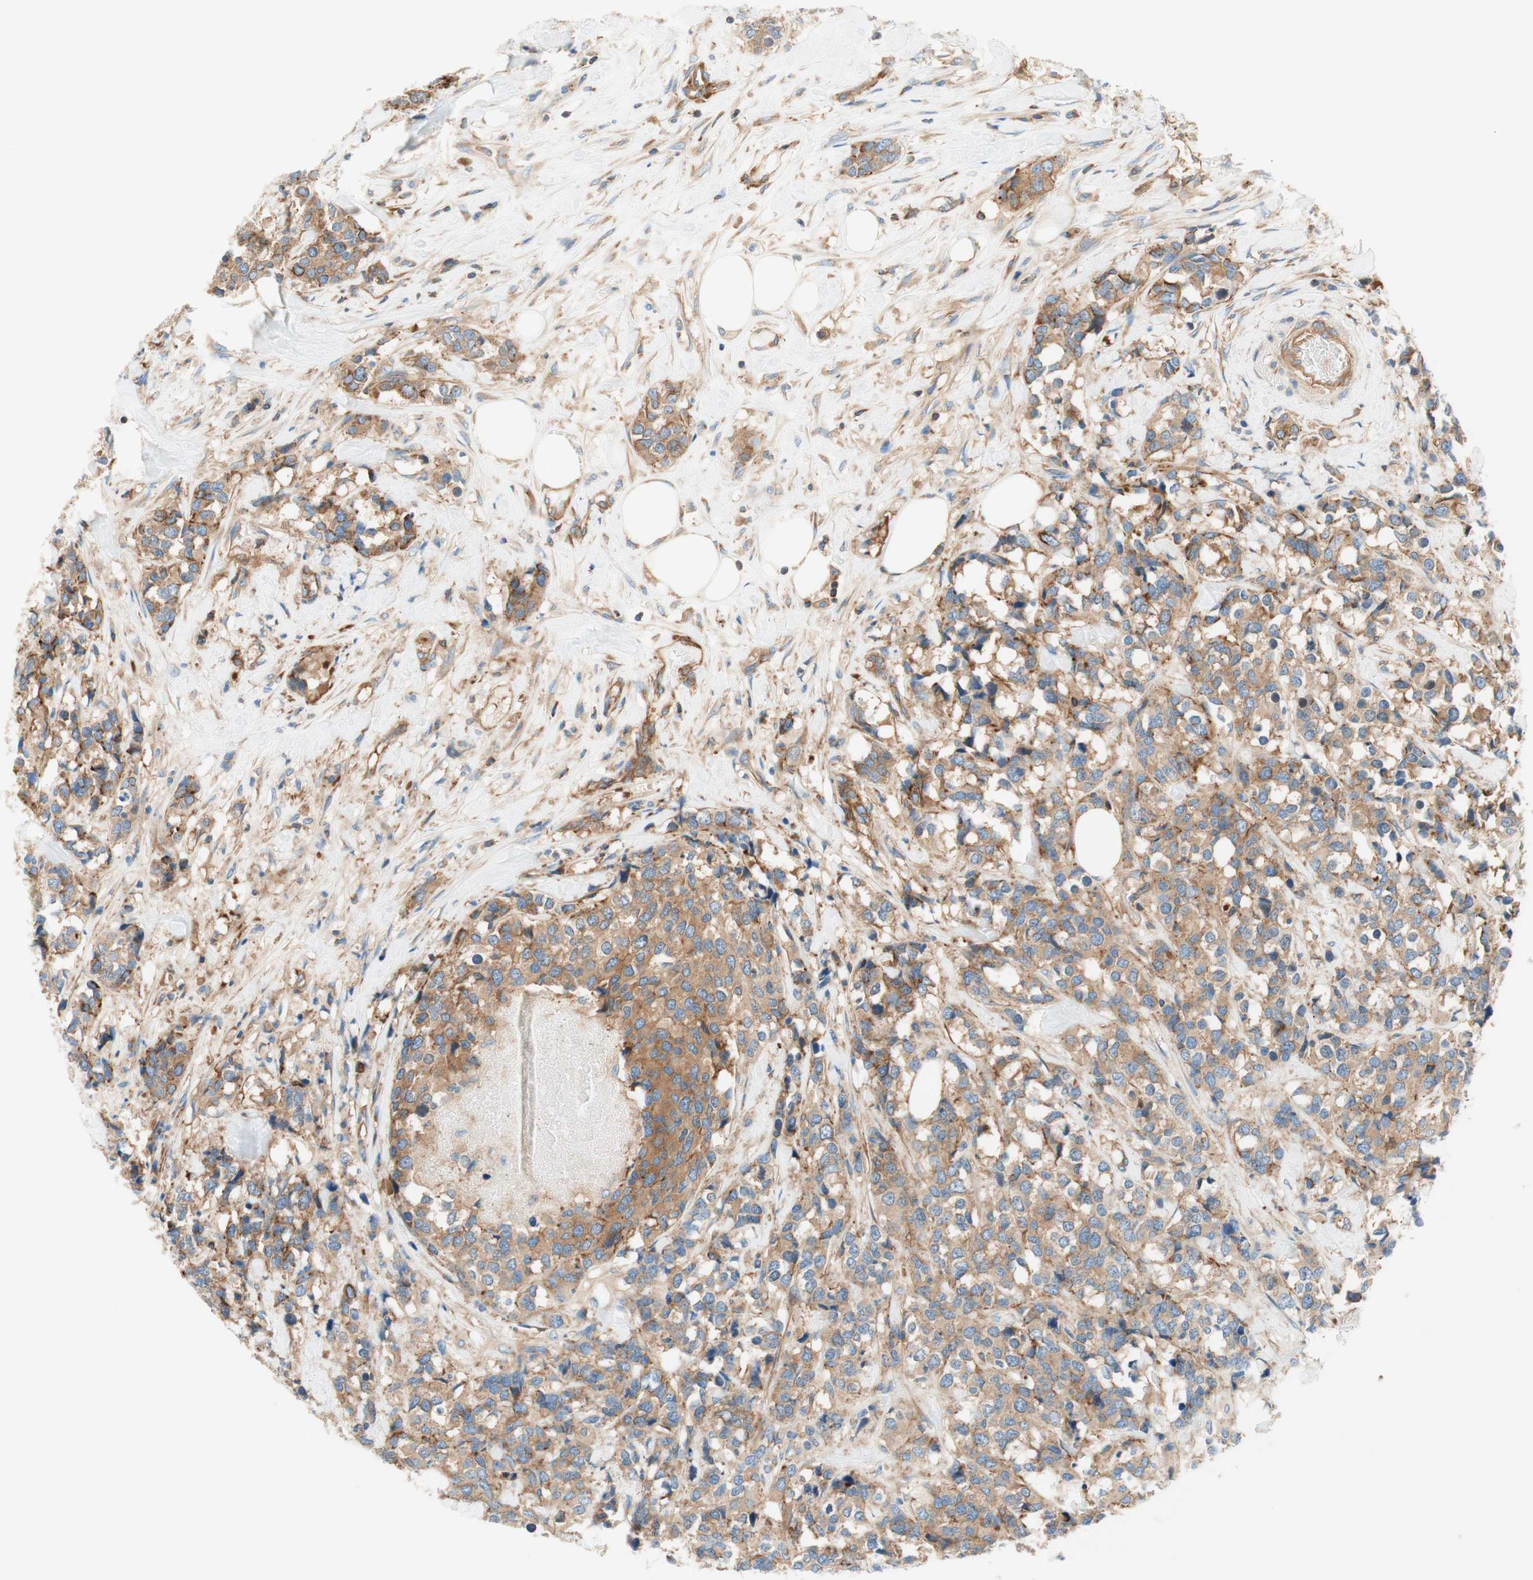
{"staining": {"intensity": "moderate", "quantity": ">75%", "location": "cytoplasmic/membranous"}, "tissue": "breast cancer", "cell_type": "Tumor cells", "image_type": "cancer", "snomed": [{"axis": "morphology", "description": "Lobular carcinoma"}, {"axis": "topography", "description": "Breast"}], "caption": "Brown immunohistochemical staining in lobular carcinoma (breast) exhibits moderate cytoplasmic/membranous expression in approximately >75% of tumor cells.", "gene": "VPS26A", "patient": {"sex": "female", "age": 59}}